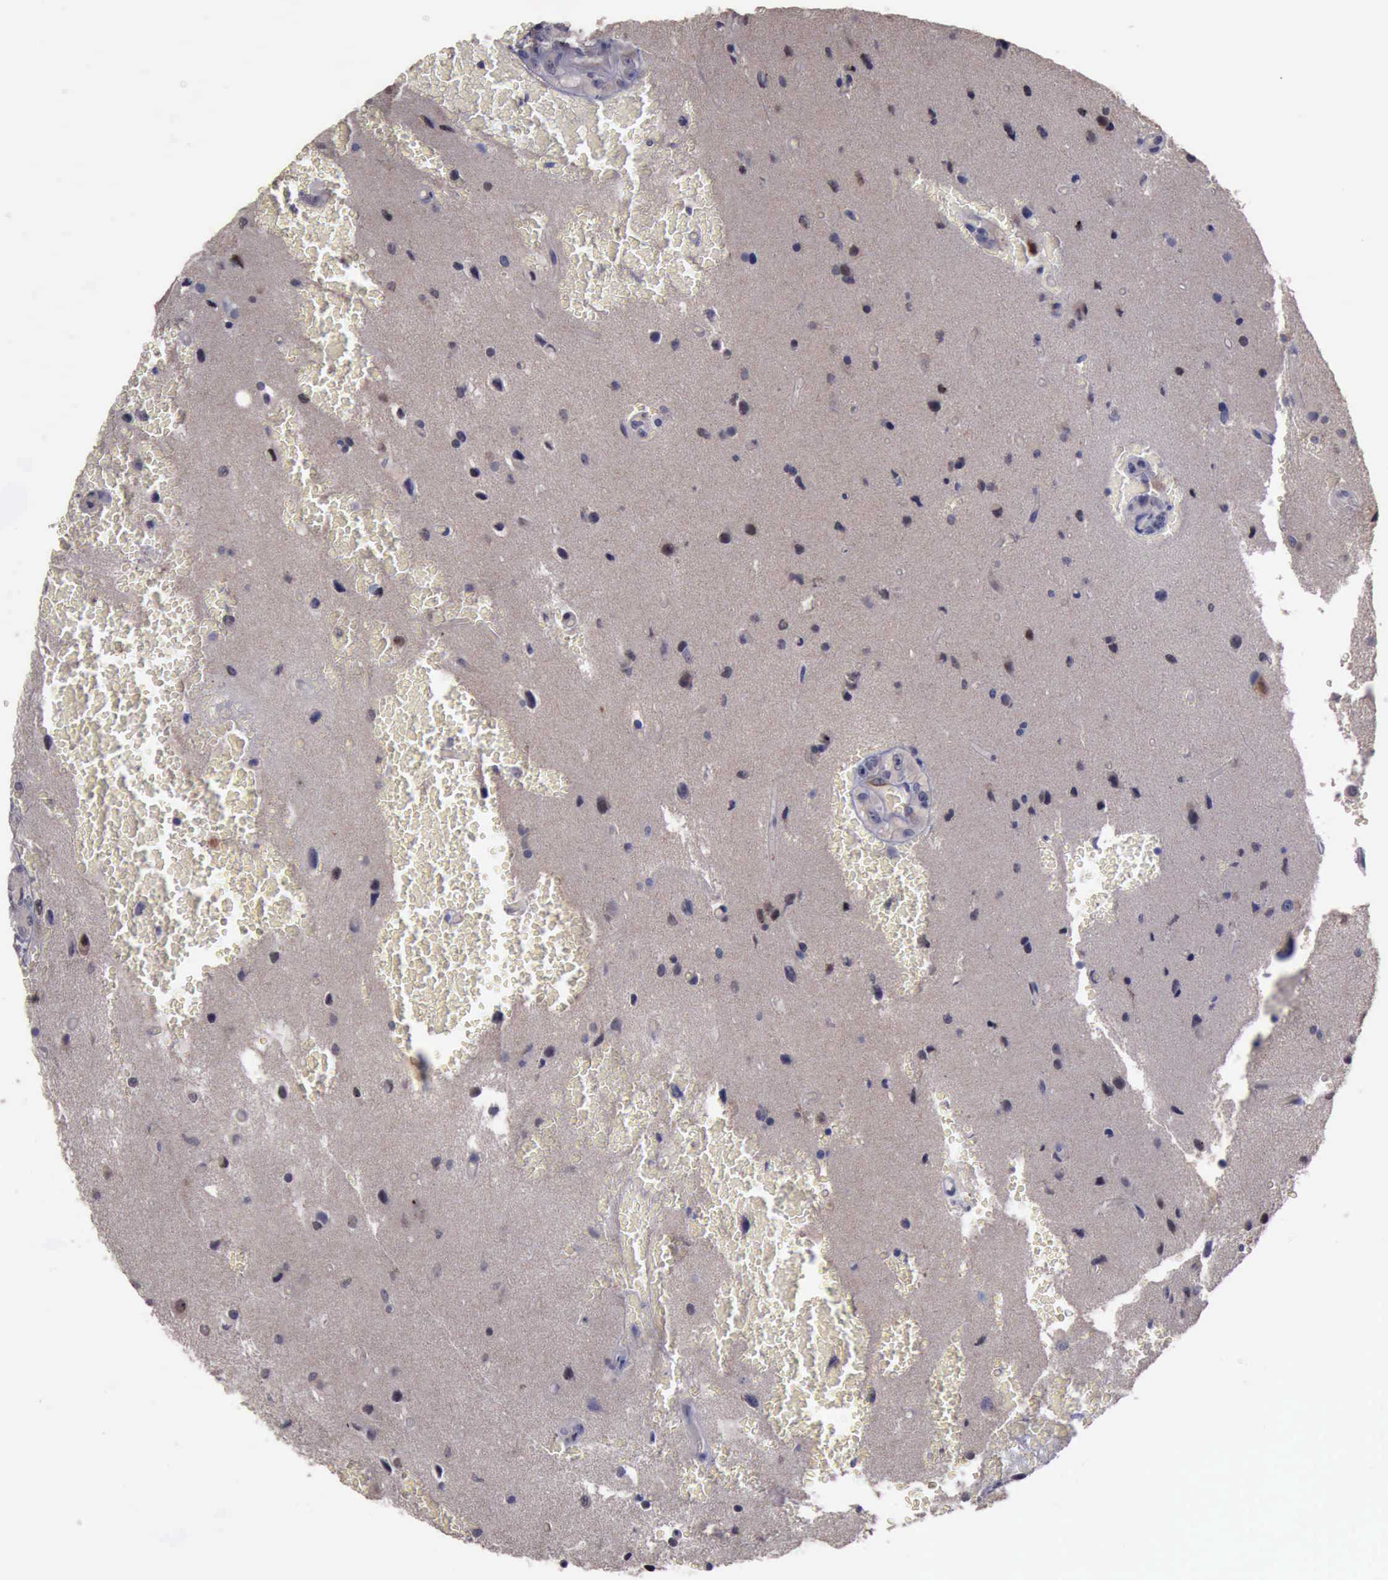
{"staining": {"intensity": "negative", "quantity": "none", "location": "none"}, "tissue": "glioma", "cell_type": "Tumor cells", "image_type": "cancer", "snomed": [{"axis": "morphology", "description": "Glioma, malignant, High grade"}, {"axis": "topography", "description": "Brain"}], "caption": "Tumor cells show no significant positivity in malignant high-grade glioma. Nuclei are stained in blue.", "gene": "CRKL", "patient": {"sex": "male", "age": 48}}